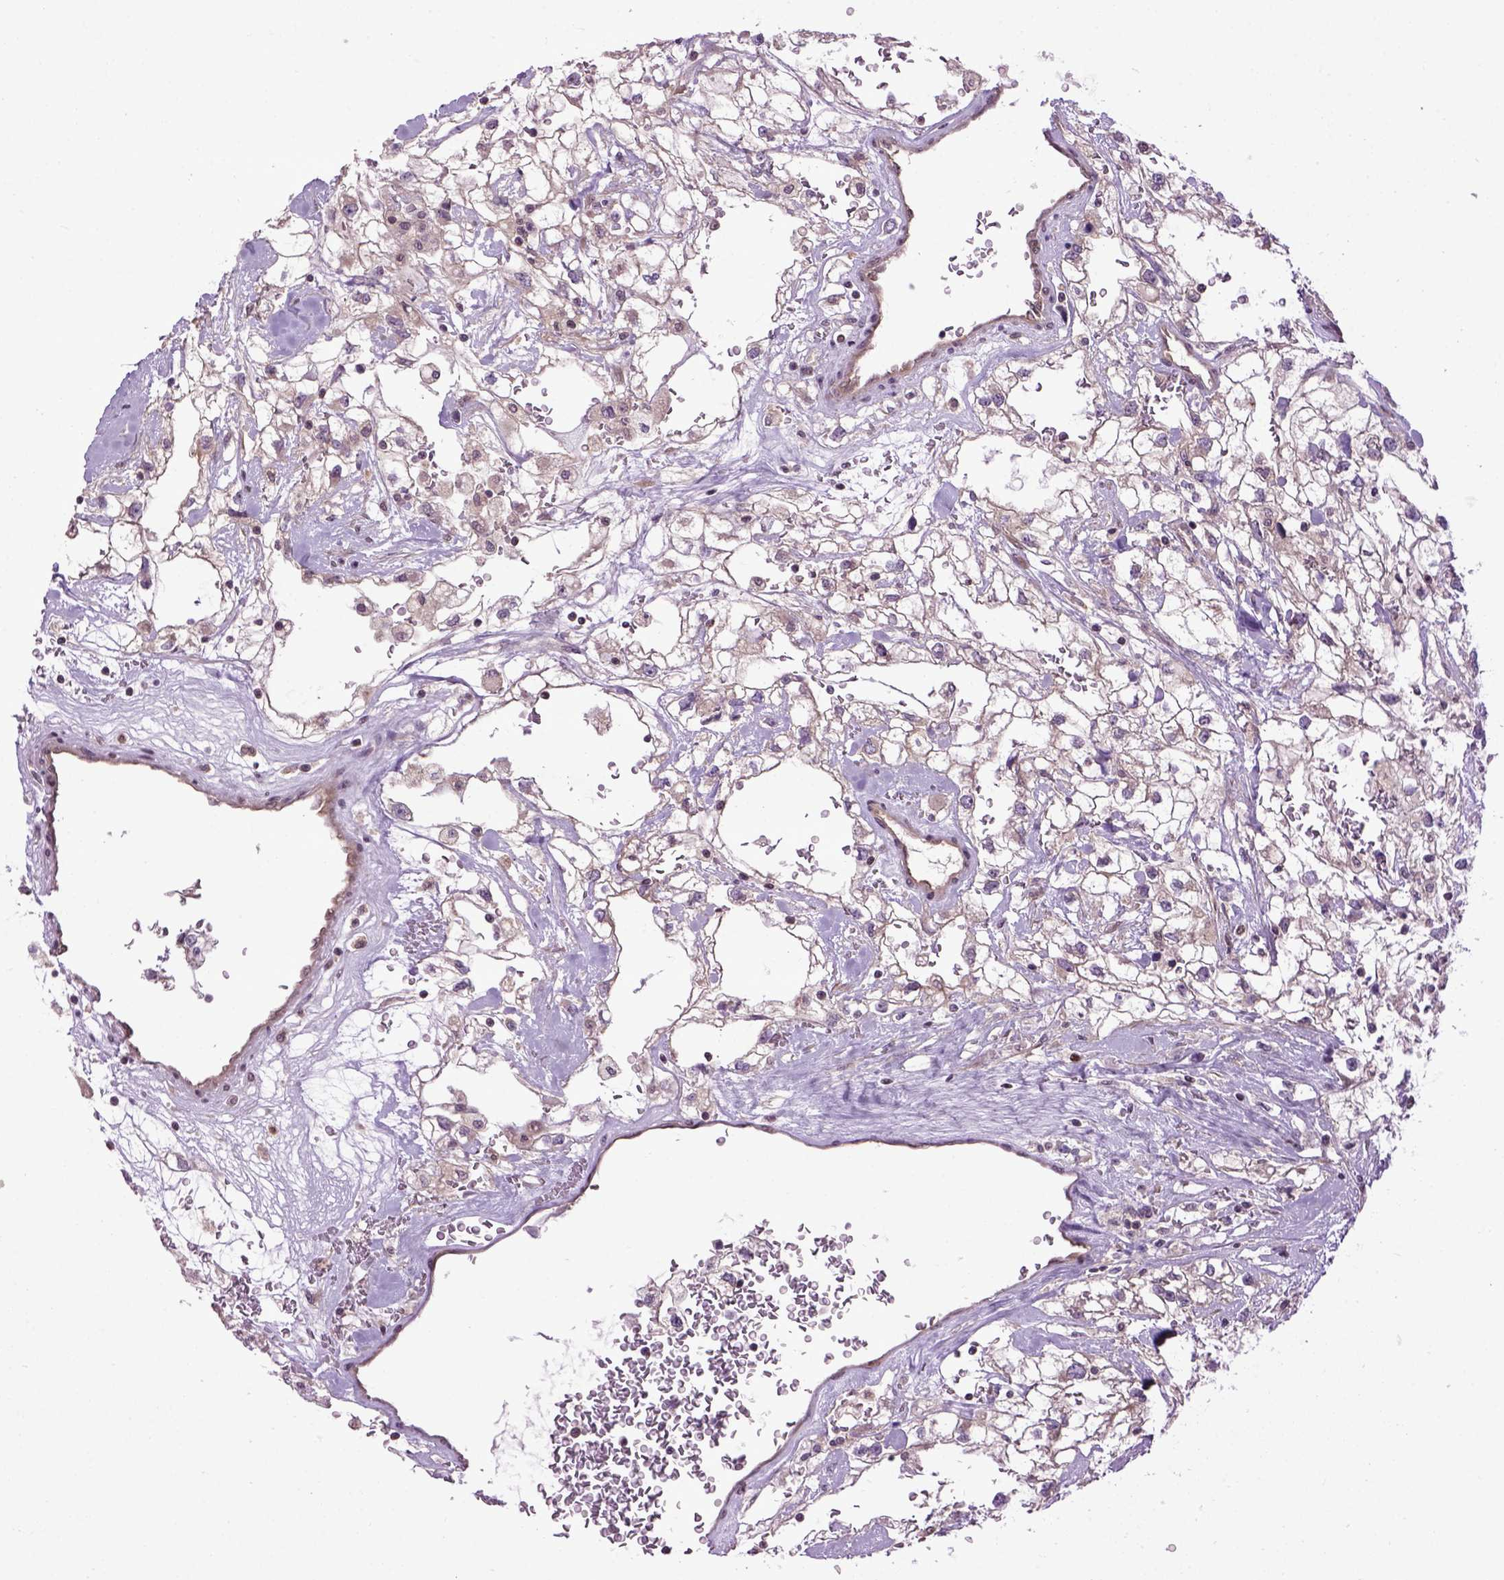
{"staining": {"intensity": "weak", "quantity": ">75%", "location": "cytoplasmic/membranous"}, "tissue": "renal cancer", "cell_type": "Tumor cells", "image_type": "cancer", "snomed": [{"axis": "morphology", "description": "Adenocarcinoma, NOS"}, {"axis": "topography", "description": "Kidney"}], "caption": "Immunohistochemistry (IHC) of human renal cancer displays low levels of weak cytoplasmic/membranous positivity in about >75% of tumor cells. The protein is shown in brown color, while the nuclei are stained blue.", "gene": "WDR48", "patient": {"sex": "male", "age": 59}}